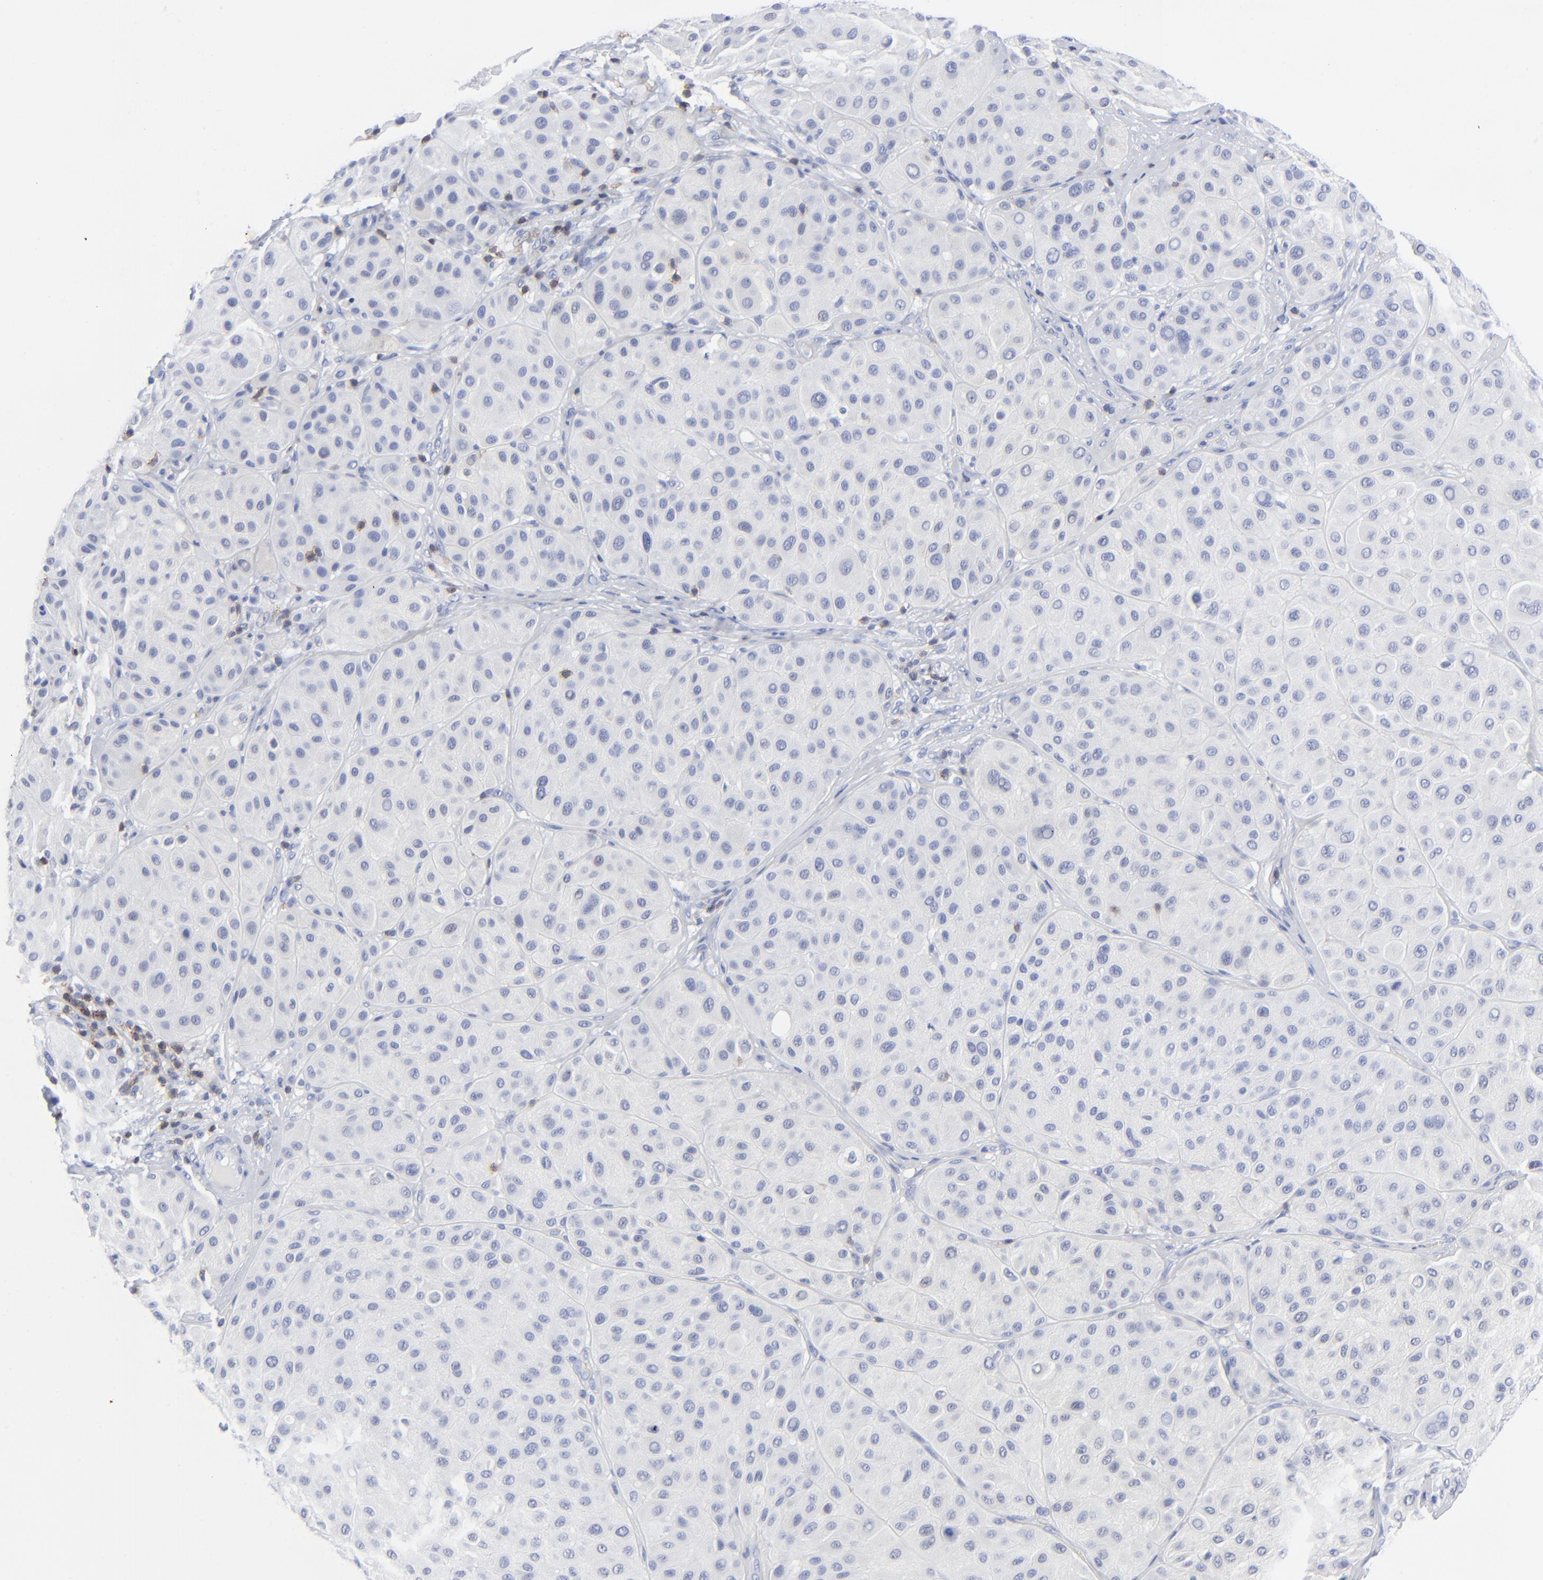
{"staining": {"intensity": "negative", "quantity": "none", "location": "none"}, "tissue": "melanoma", "cell_type": "Tumor cells", "image_type": "cancer", "snomed": [{"axis": "morphology", "description": "Normal tissue, NOS"}, {"axis": "morphology", "description": "Malignant melanoma, Metastatic site"}, {"axis": "topography", "description": "Skin"}], "caption": "Tumor cells are negative for brown protein staining in malignant melanoma (metastatic site). The staining is performed using DAB (3,3'-diaminobenzidine) brown chromogen with nuclei counter-stained in using hematoxylin.", "gene": "LCK", "patient": {"sex": "male", "age": 41}}